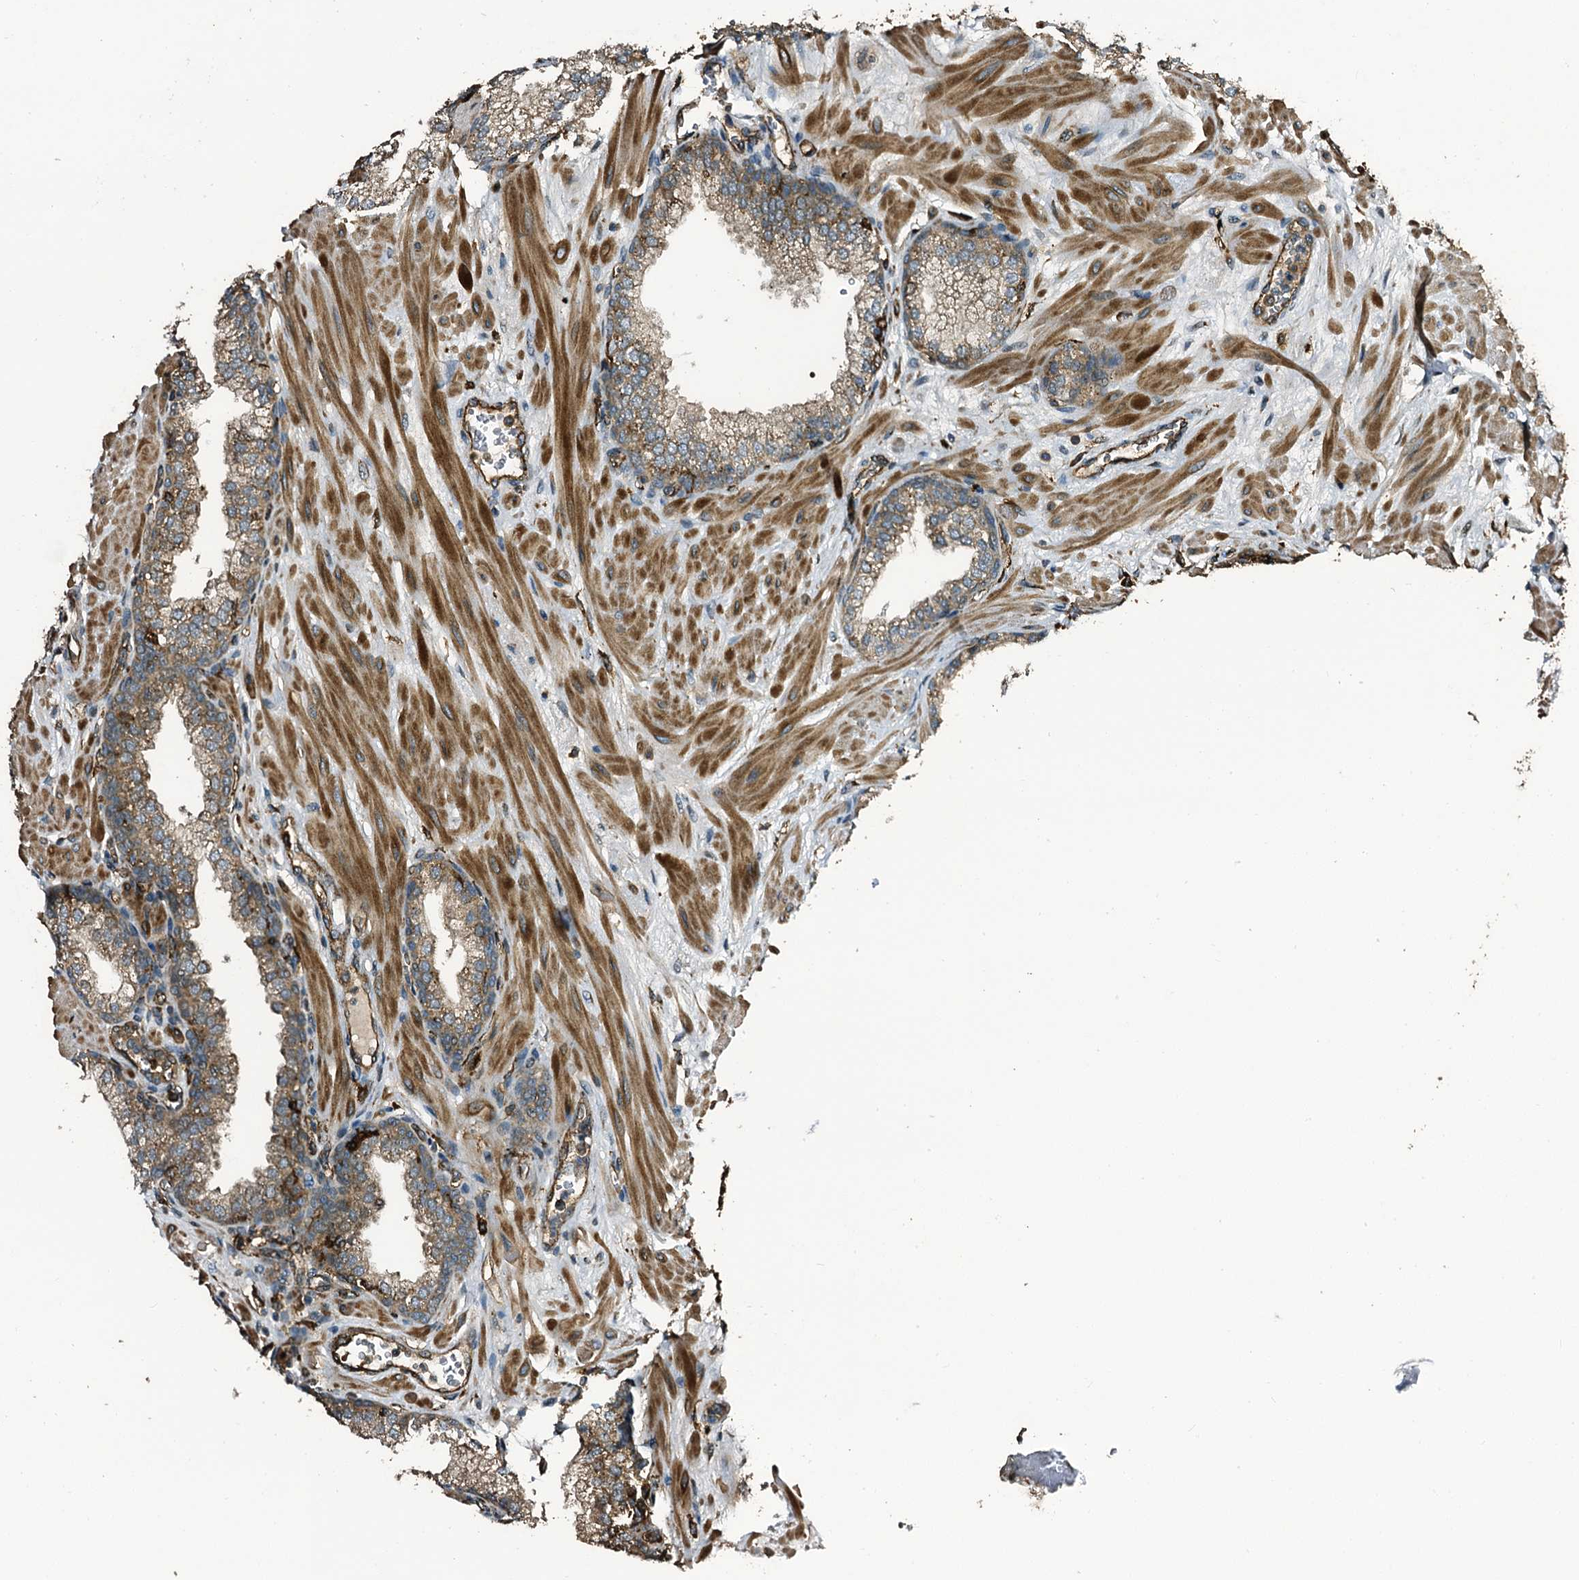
{"staining": {"intensity": "moderate", "quantity": "25%-75%", "location": "cytoplasmic/membranous"}, "tissue": "prostate", "cell_type": "Glandular cells", "image_type": "normal", "snomed": [{"axis": "morphology", "description": "Normal tissue, NOS"}, {"axis": "topography", "description": "Prostate"}], "caption": "The photomicrograph displays staining of normal prostate, revealing moderate cytoplasmic/membranous protein staining (brown color) within glandular cells. The staining was performed using DAB, with brown indicating positive protein expression. Nuclei are stained blue with hematoxylin.", "gene": "TPGS2", "patient": {"sex": "male", "age": 60}}